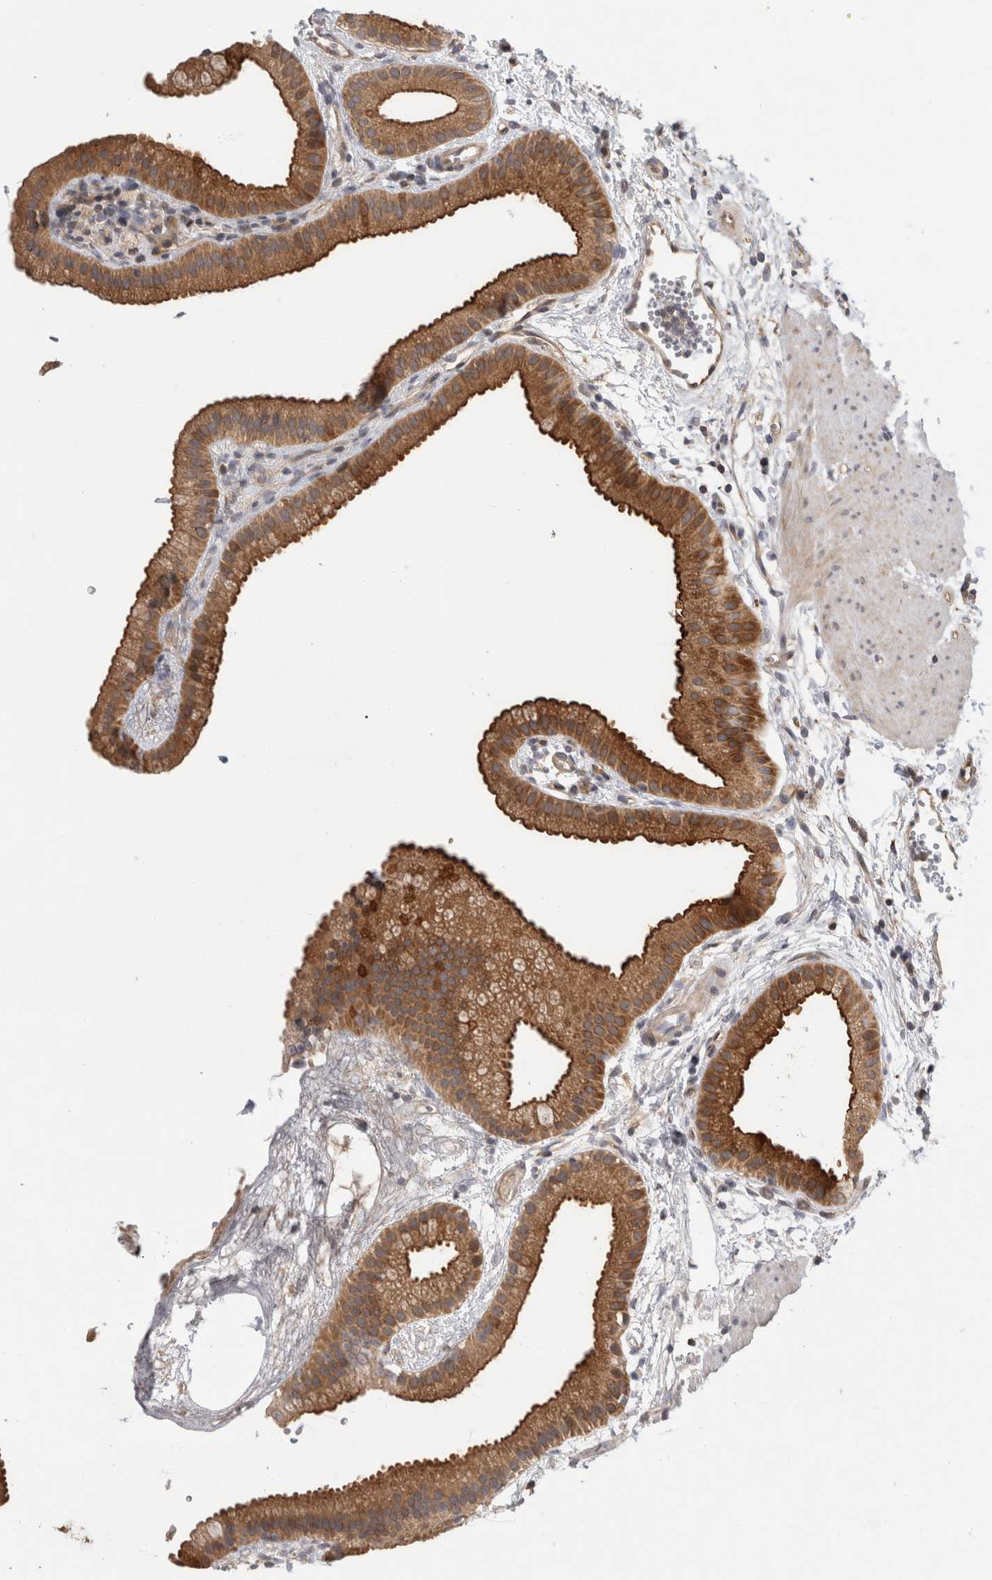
{"staining": {"intensity": "moderate", "quantity": ">75%", "location": "cytoplasmic/membranous"}, "tissue": "gallbladder", "cell_type": "Glandular cells", "image_type": "normal", "snomed": [{"axis": "morphology", "description": "Normal tissue, NOS"}, {"axis": "topography", "description": "Gallbladder"}], "caption": "A medium amount of moderate cytoplasmic/membranous expression is present in approximately >75% of glandular cells in unremarkable gallbladder.", "gene": "PARP6", "patient": {"sex": "female", "age": 64}}